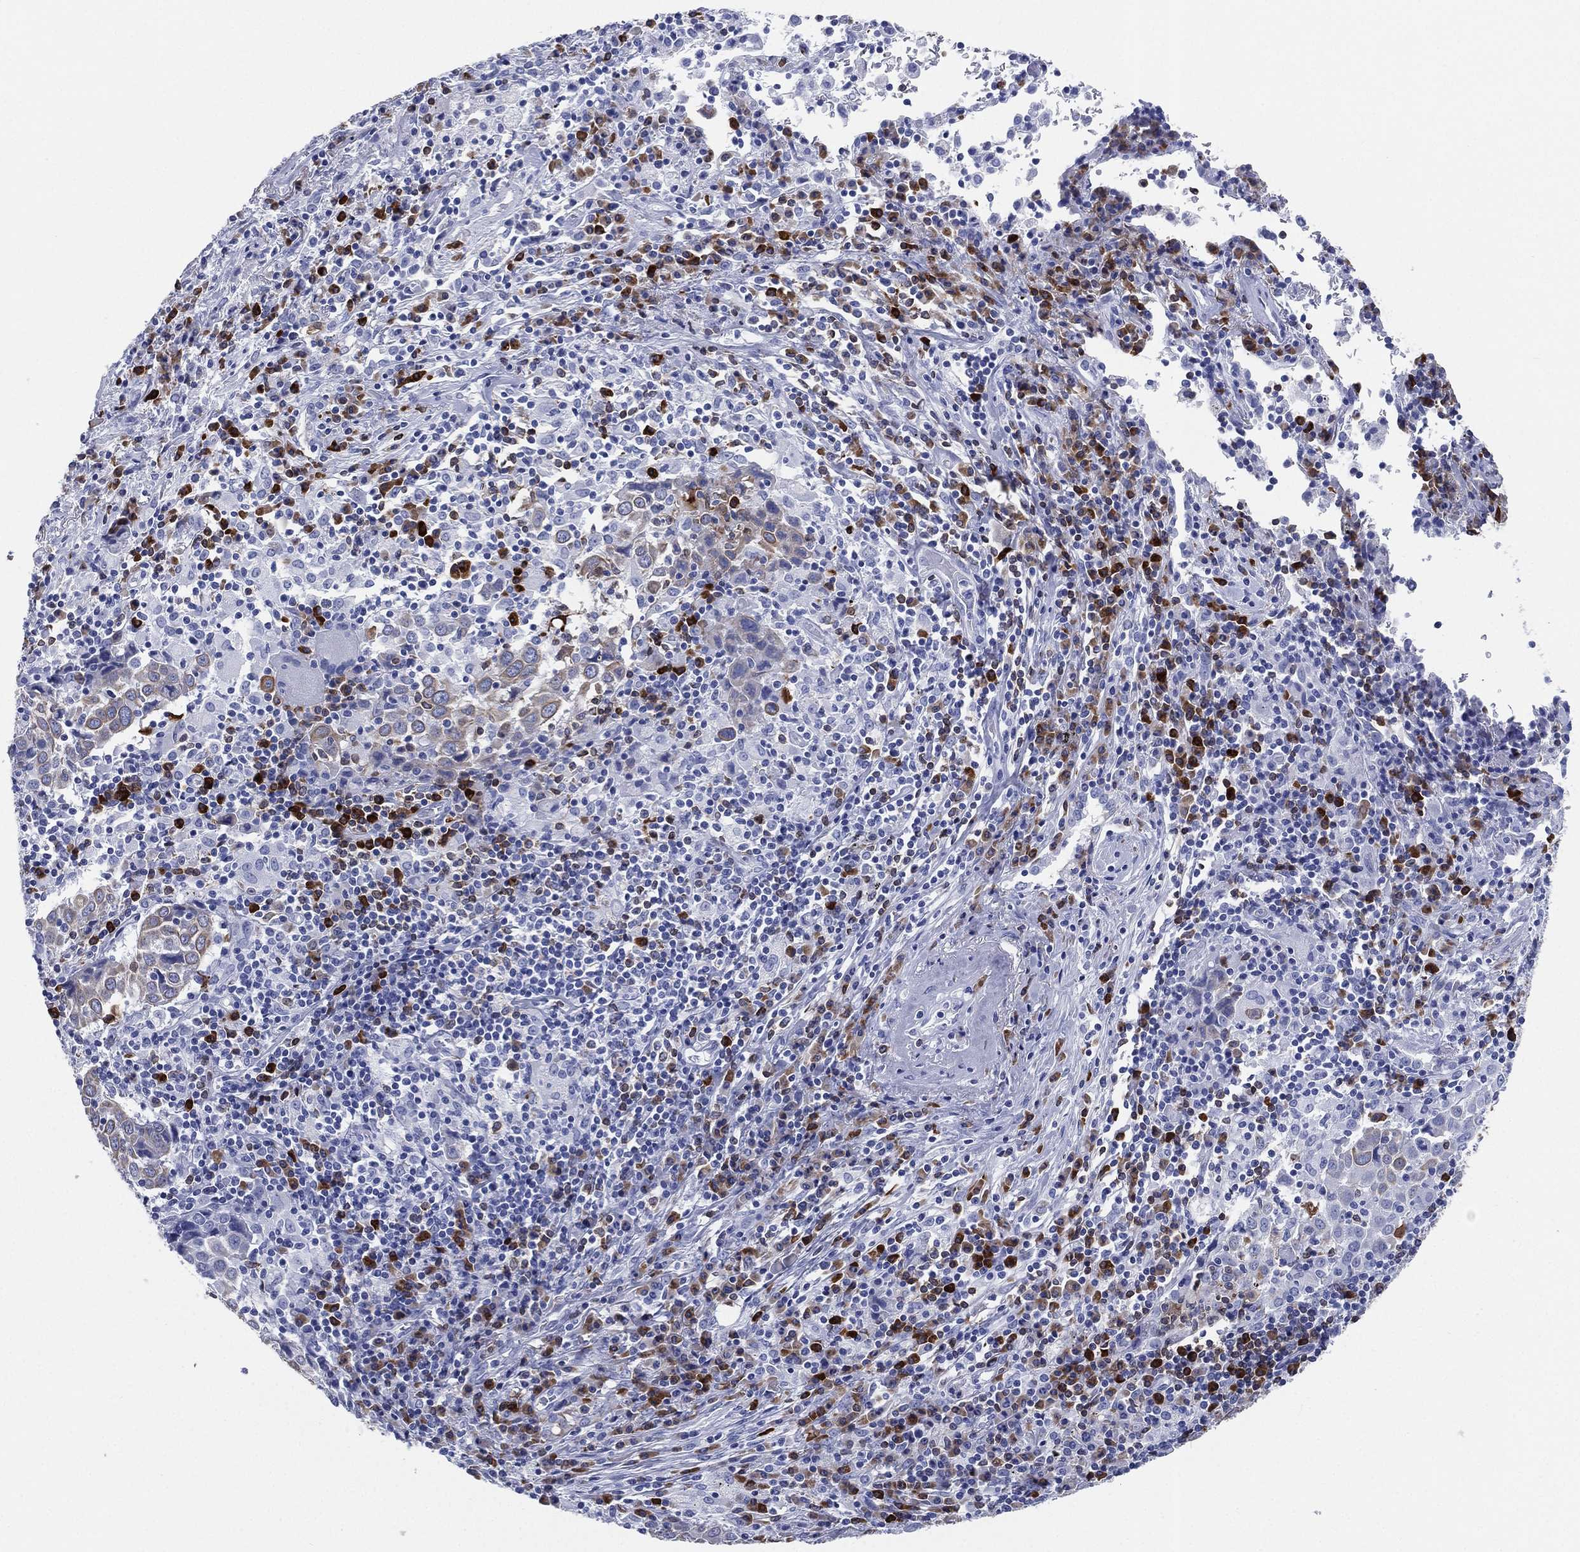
{"staining": {"intensity": "moderate", "quantity": "<25%", "location": "cytoplasmic/membranous"}, "tissue": "lung cancer", "cell_type": "Tumor cells", "image_type": "cancer", "snomed": [{"axis": "morphology", "description": "Squamous cell carcinoma, NOS"}, {"axis": "topography", "description": "Lung"}], "caption": "This micrograph demonstrates immunohistochemistry (IHC) staining of human lung cancer (squamous cell carcinoma), with low moderate cytoplasmic/membranous expression in about <25% of tumor cells.", "gene": "CD79A", "patient": {"sex": "male", "age": 57}}